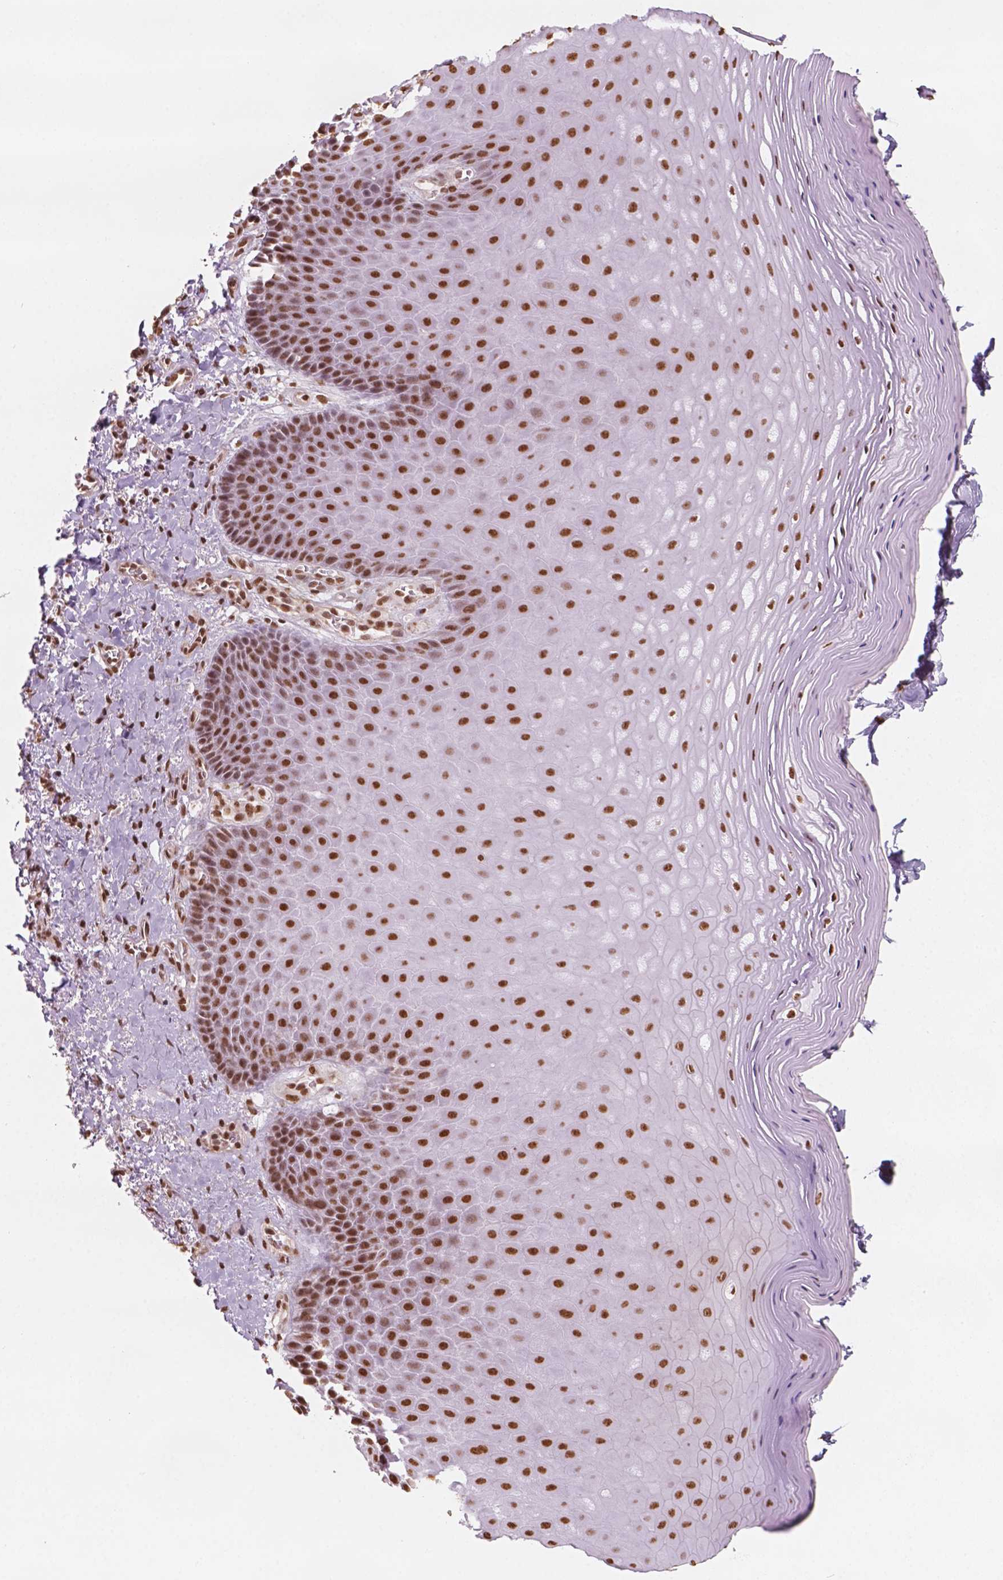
{"staining": {"intensity": "strong", "quantity": ">75%", "location": "nuclear"}, "tissue": "vagina", "cell_type": "Squamous epithelial cells", "image_type": "normal", "snomed": [{"axis": "morphology", "description": "Normal tissue, NOS"}, {"axis": "topography", "description": "Vagina"}], "caption": "Human vagina stained with a brown dye reveals strong nuclear positive staining in approximately >75% of squamous epithelial cells.", "gene": "GTF3C5", "patient": {"sex": "female", "age": 83}}